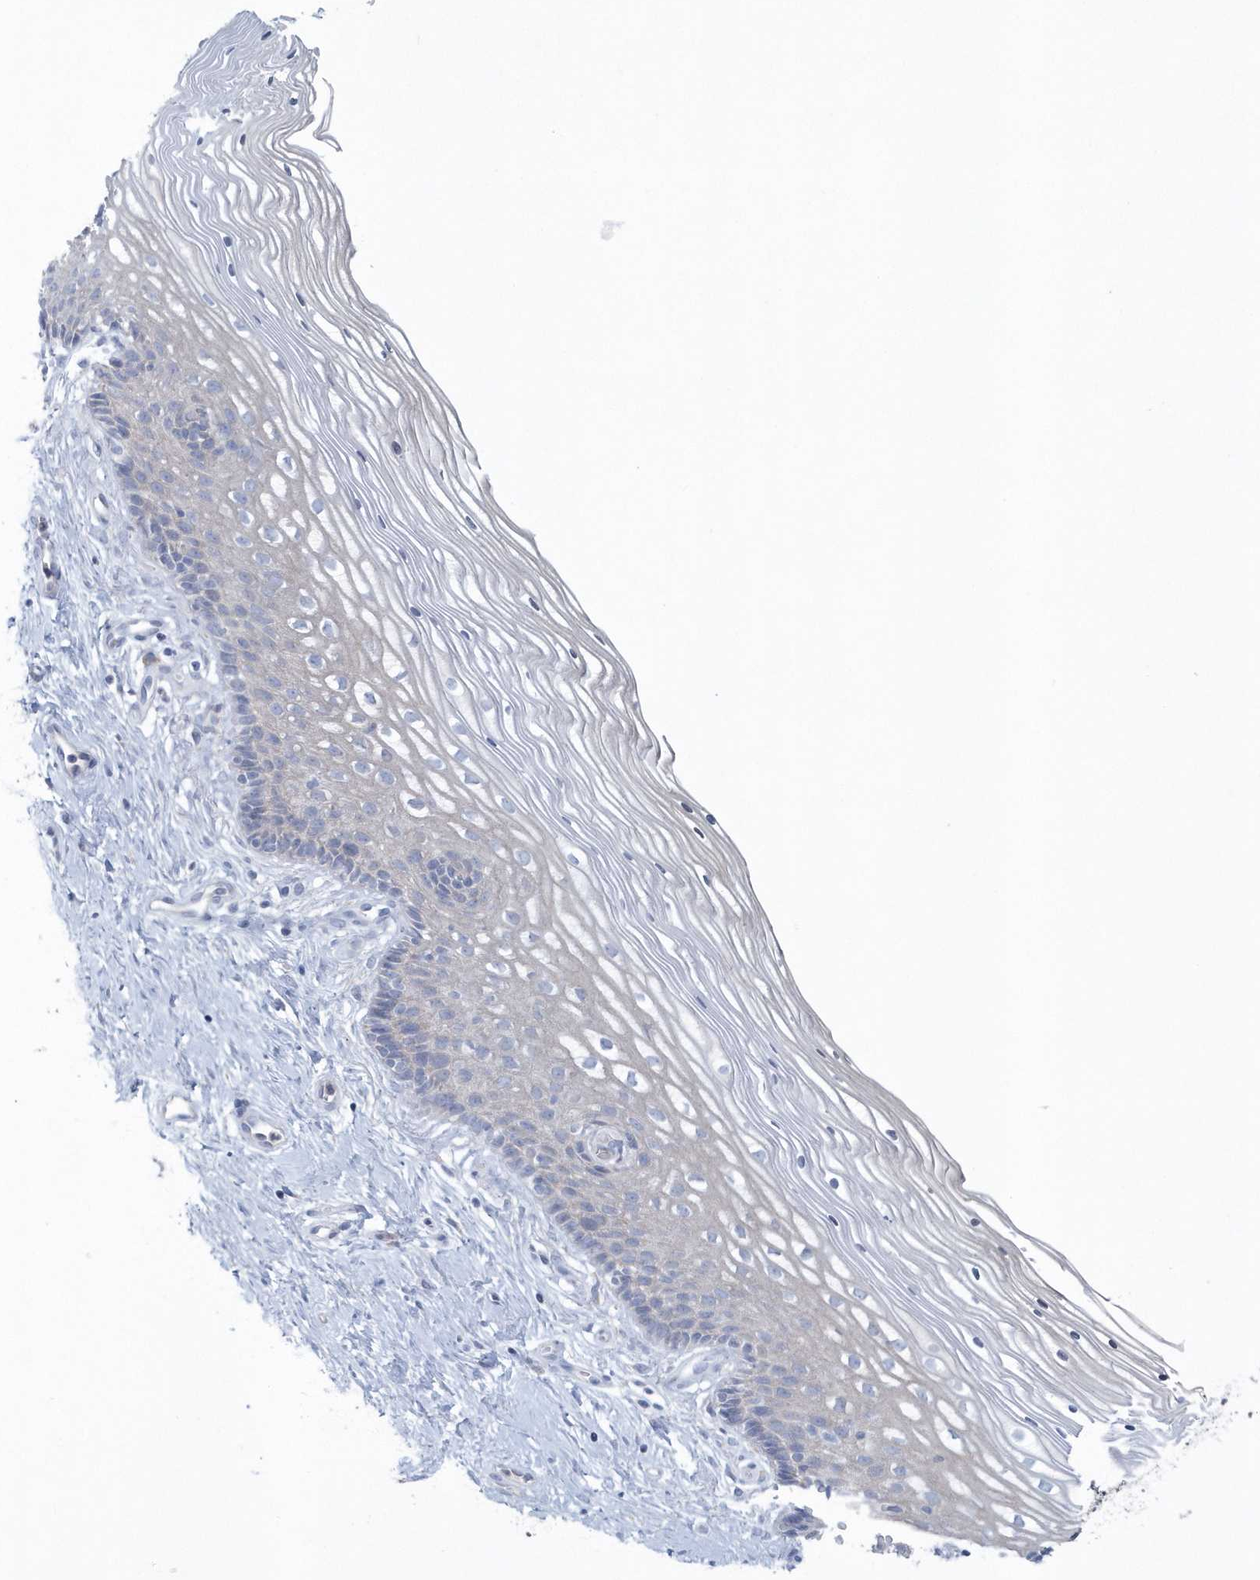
{"staining": {"intensity": "moderate", "quantity": "<25%", "location": "cytoplasmic/membranous"}, "tissue": "cervix", "cell_type": "Glandular cells", "image_type": "normal", "snomed": [{"axis": "morphology", "description": "Normal tissue, NOS"}, {"axis": "topography", "description": "Cervix"}], "caption": "An image showing moderate cytoplasmic/membranous staining in about <25% of glandular cells in normal cervix, as visualized by brown immunohistochemical staining.", "gene": "SPATA18", "patient": {"sex": "female", "age": 33}}